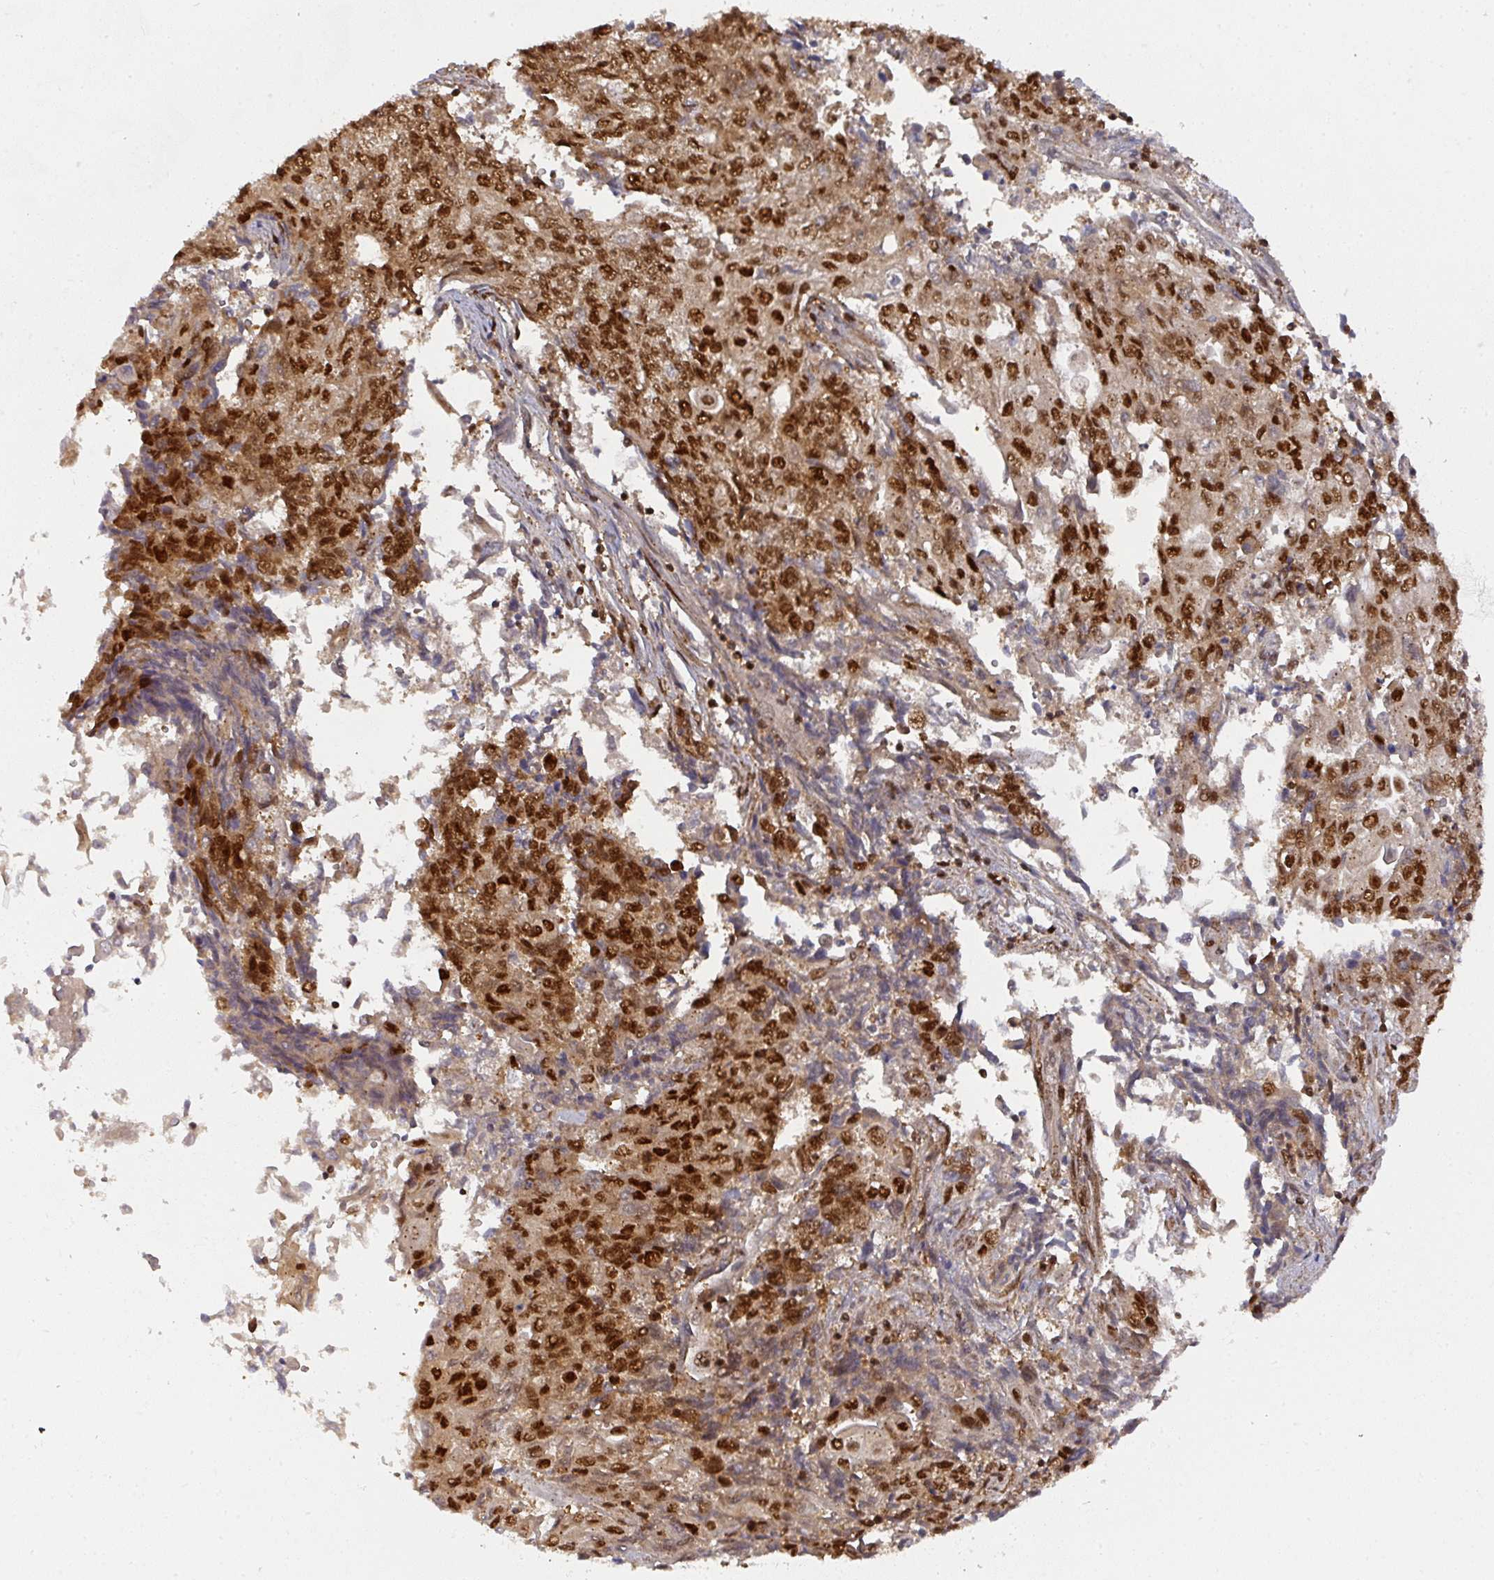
{"staining": {"intensity": "strong", "quantity": ">75%", "location": "nuclear"}, "tissue": "endometrial cancer", "cell_type": "Tumor cells", "image_type": "cancer", "snomed": [{"axis": "morphology", "description": "Adenocarcinoma, NOS"}, {"axis": "topography", "description": "Endometrium"}], "caption": "Endometrial cancer (adenocarcinoma) tissue displays strong nuclear staining in about >75% of tumor cells The protein is stained brown, and the nuclei are stained in blue (DAB (3,3'-diaminobenzidine) IHC with brightfield microscopy, high magnification).", "gene": "DIDO1", "patient": {"sex": "female", "age": 54}}